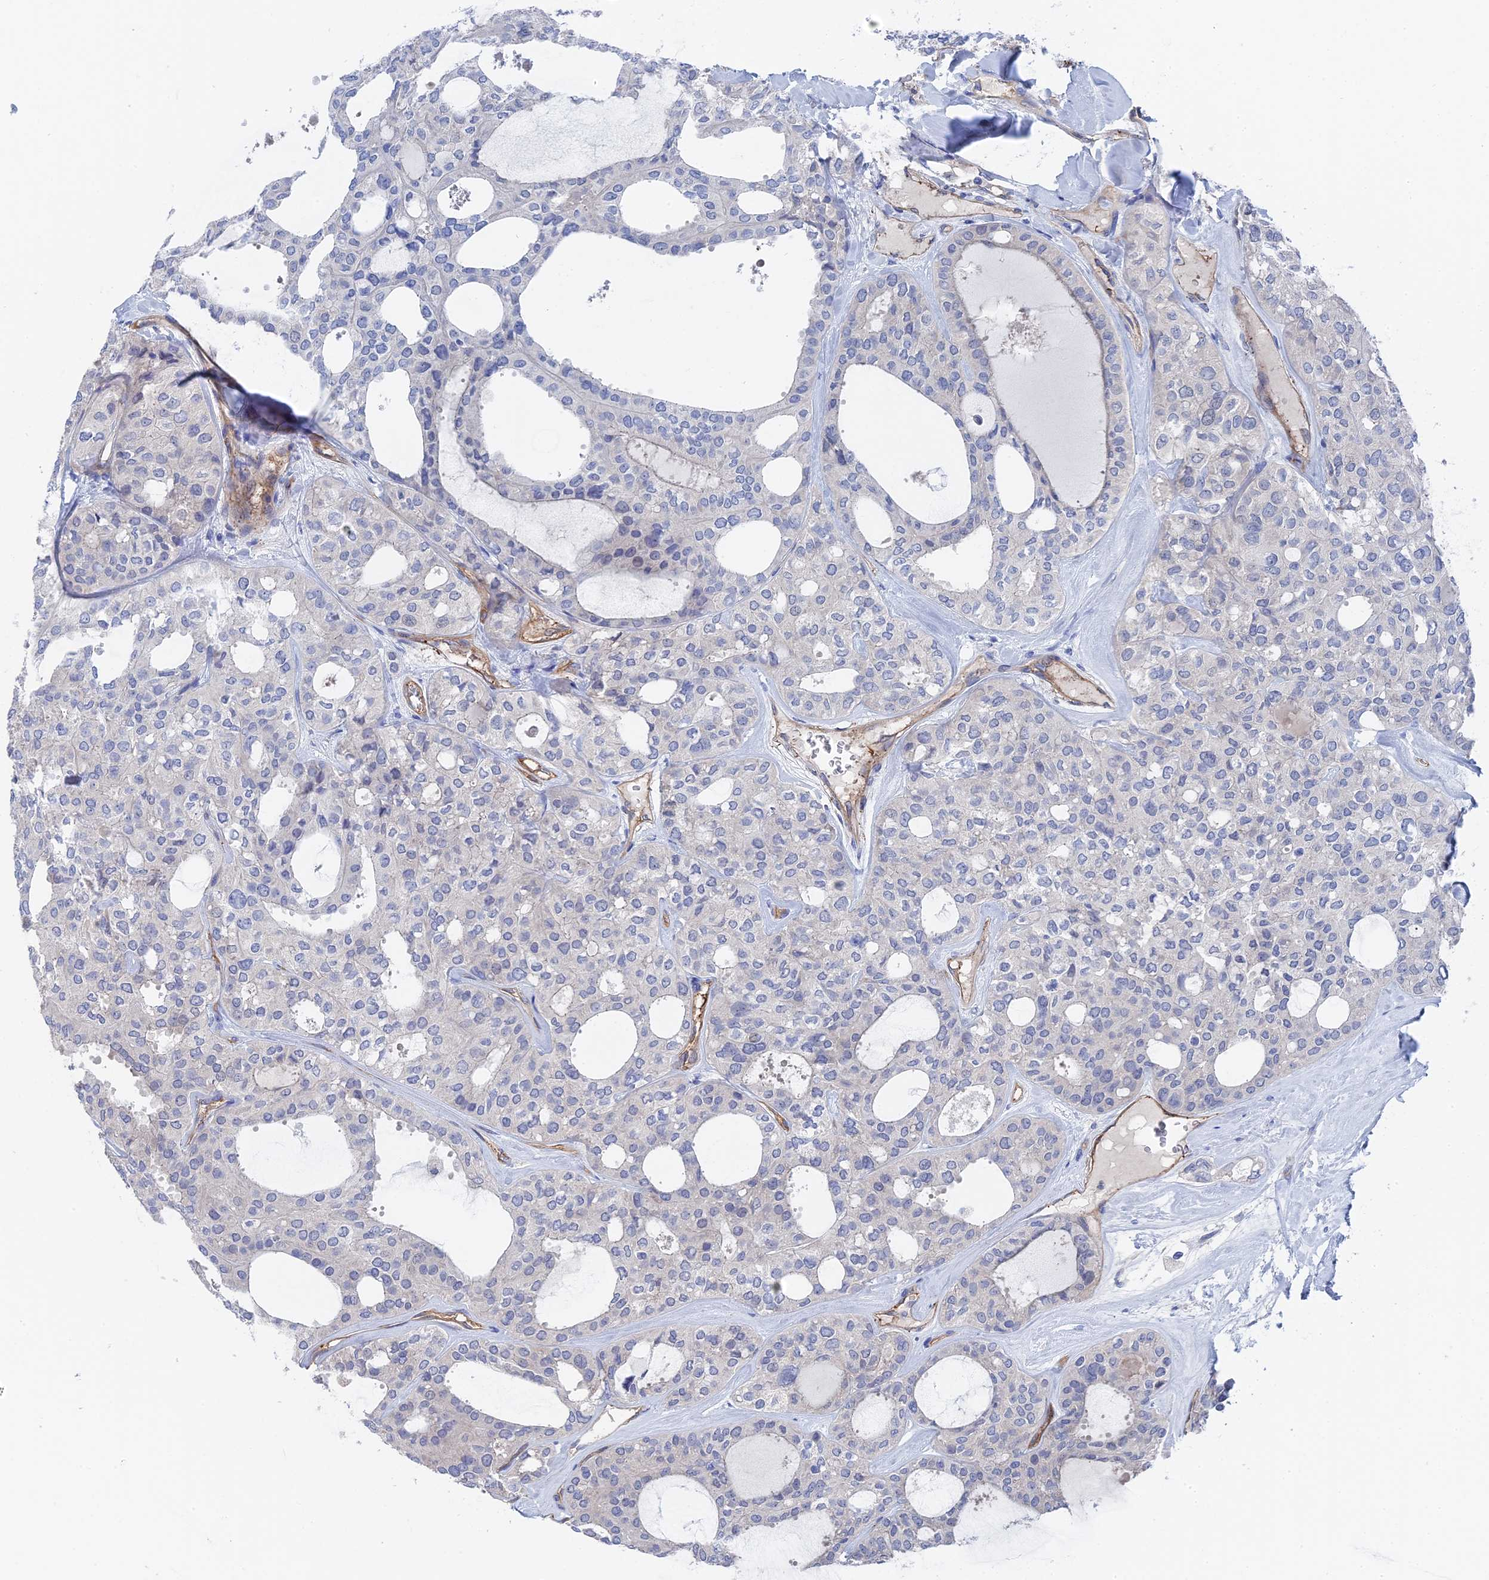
{"staining": {"intensity": "negative", "quantity": "none", "location": "none"}, "tissue": "thyroid cancer", "cell_type": "Tumor cells", "image_type": "cancer", "snomed": [{"axis": "morphology", "description": "Follicular adenoma carcinoma, NOS"}, {"axis": "topography", "description": "Thyroid gland"}], "caption": "High magnification brightfield microscopy of thyroid cancer stained with DAB (3,3'-diaminobenzidine) (brown) and counterstained with hematoxylin (blue): tumor cells show no significant staining.", "gene": "MTHFSD", "patient": {"sex": "male", "age": 75}}